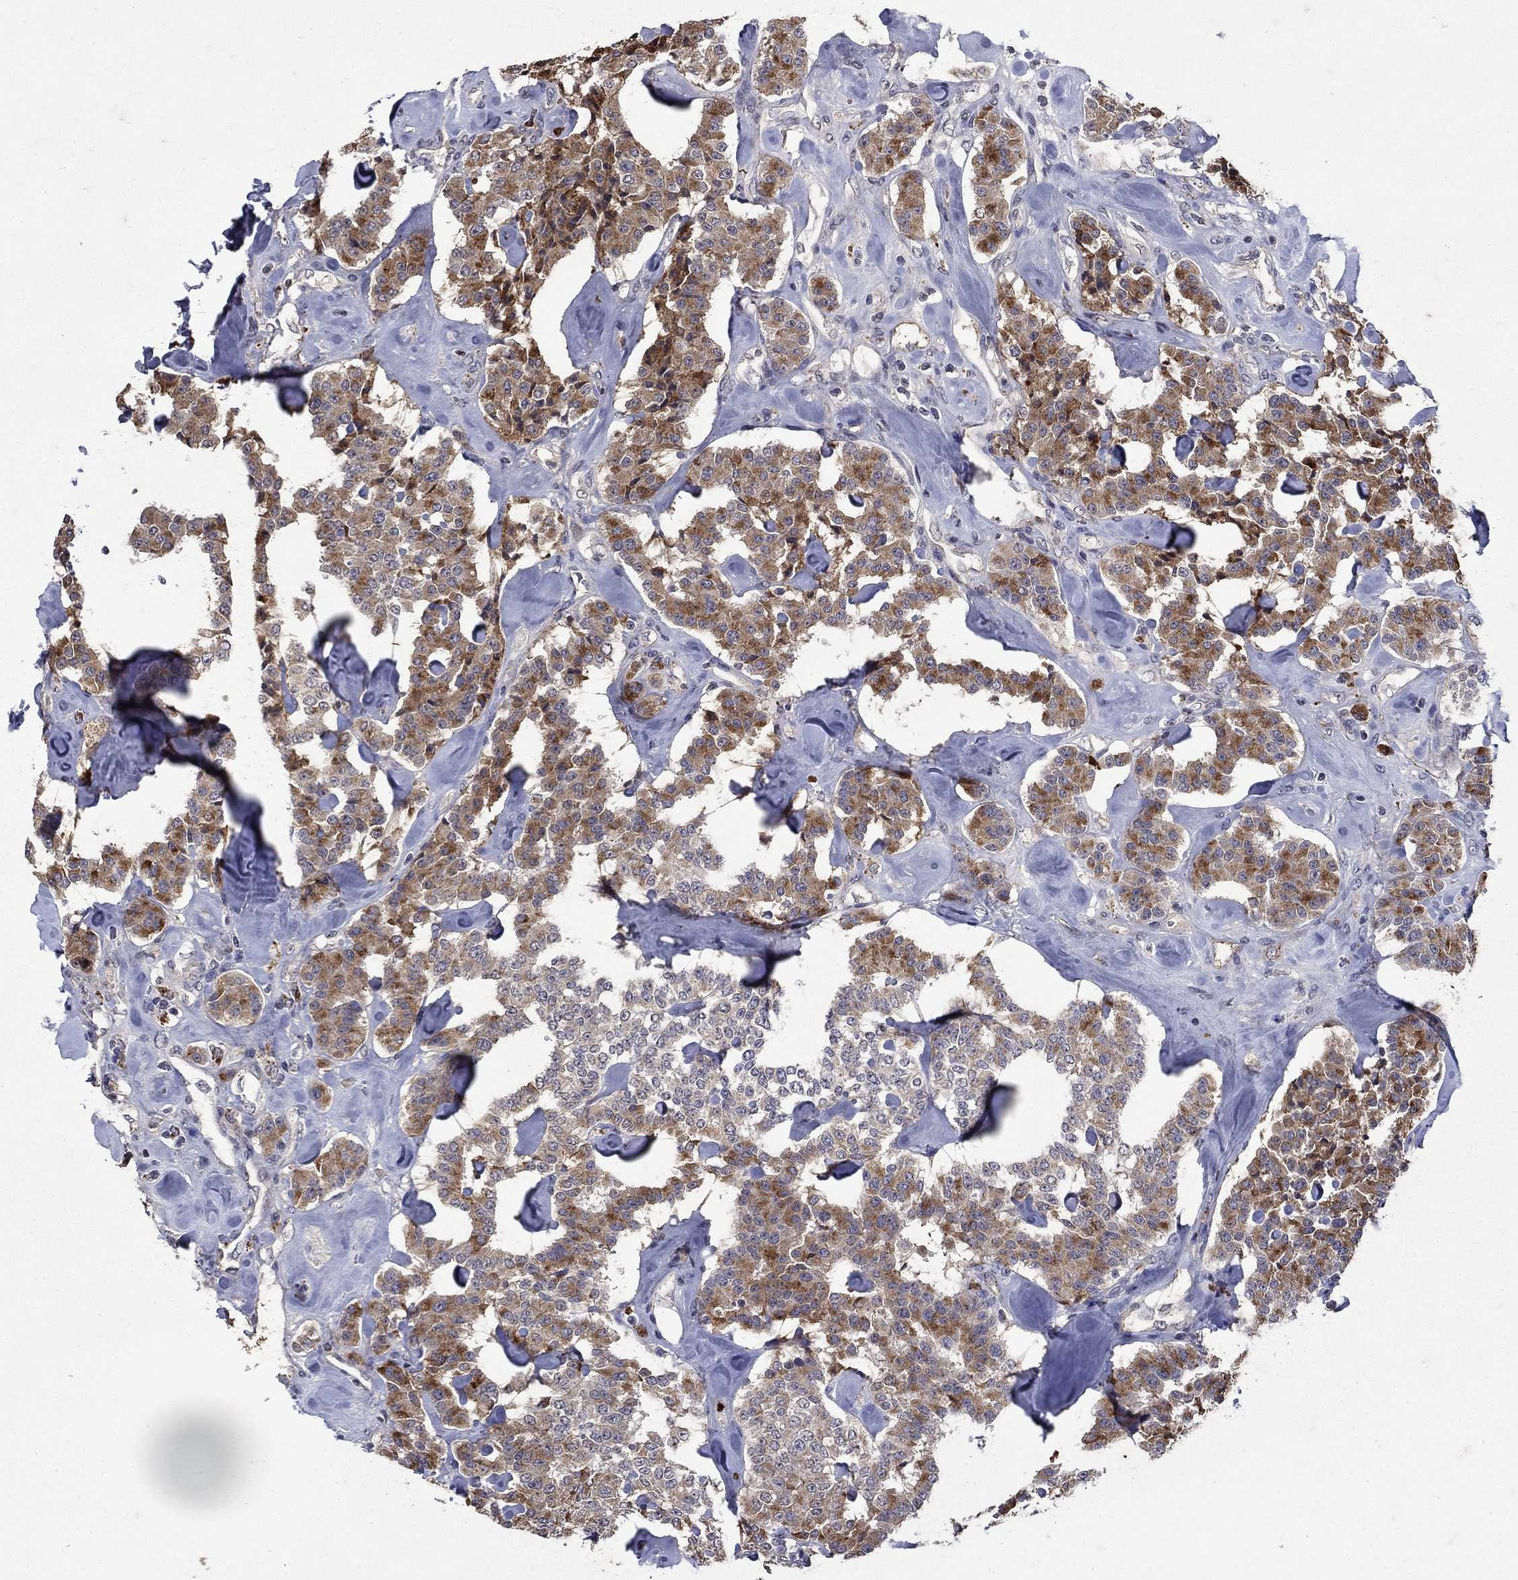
{"staining": {"intensity": "moderate", "quantity": ">75%", "location": "cytoplasmic/membranous"}, "tissue": "carcinoid", "cell_type": "Tumor cells", "image_type": "cancer", "snomed": [{"axis": "morphology", "description": "Carcinoid, malignant, NOS"}, {"axis": "topography", "description": "Pancreas"}], "caption": "Immunohistochemistry (IHC) of carcinoid (malignant) shows medium levels of moderate cytoplasmic/membranous positivity in approximately >75% of tumor cells.", "gene": "NPC2", "patient": {"sex": "male", "age": 41}}